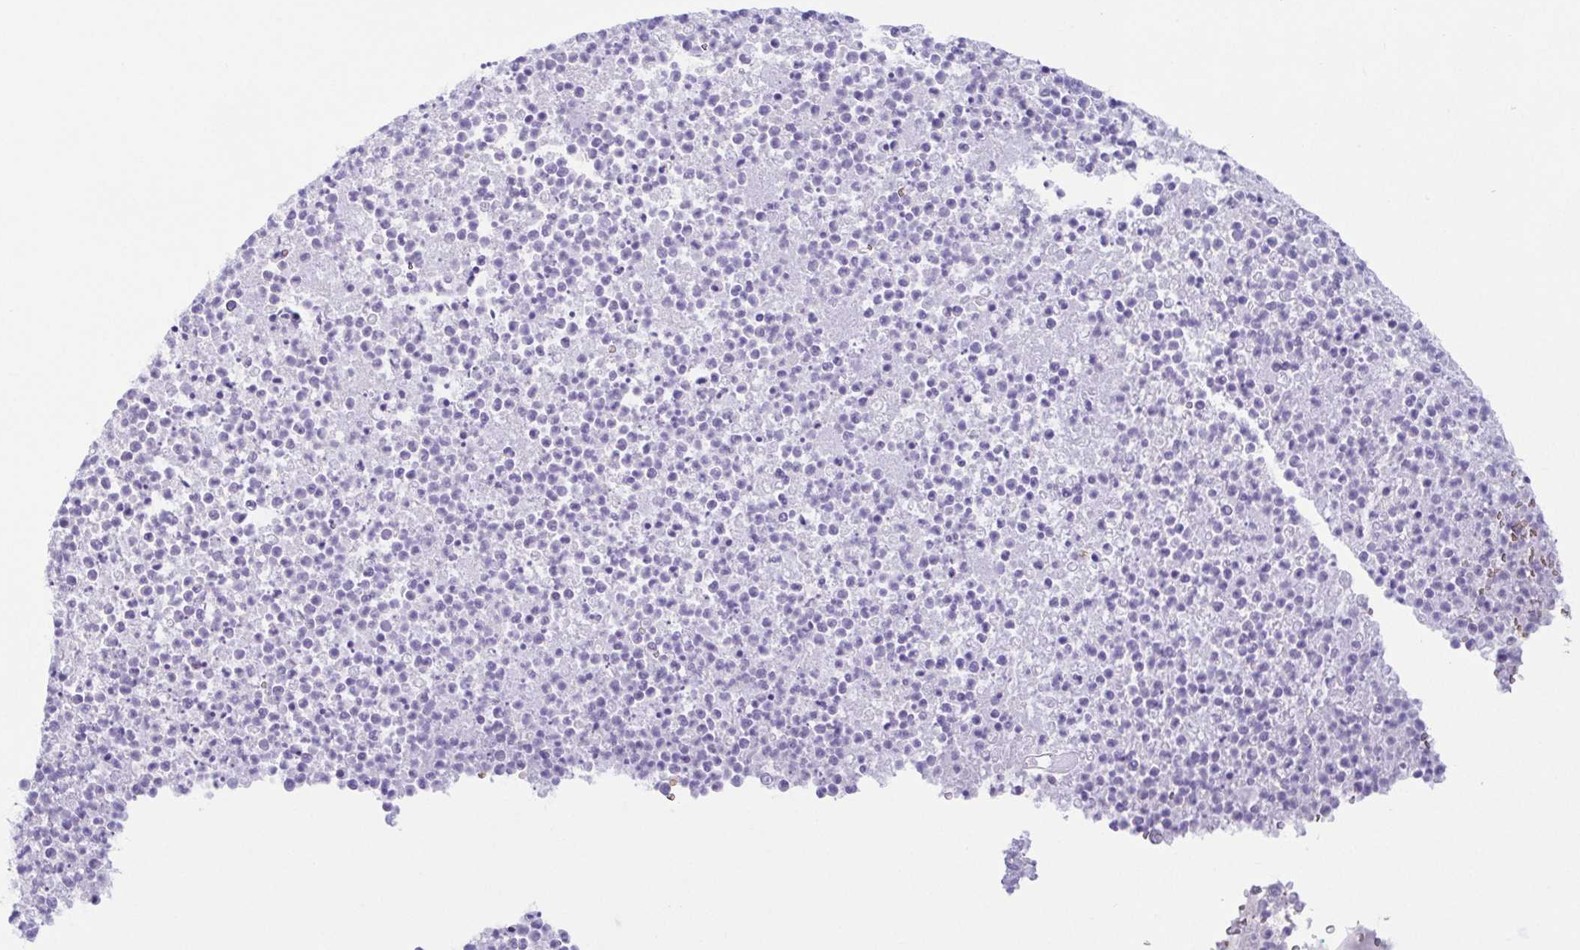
{"staining": {"intensity": "negative", "quantity": "none", "location": "none"}, "tissue": "bronchus", "cell_type": "Respiratory epithelial cells", "image_type": "normal", "snomed": [{"axis": "morphology", "description": "Normal tissue, NOS"}, {"axis": "topography", "description": "Cartilage tissue"}, {"axis": "topography", "description": "Bronchus"}], "caption": "Immunohistochemistry of normal human bronchus reveals no staining in respiratory epithelial cells. (Stains: DAB (3,3'-diaminobenzidine) immunohistochemistry with hematoxylin counter stain, Microscopy: brightfield microscopy at high magnification).", "gene": "EPB42", "patient": {"sex": "male", "age": 56}}